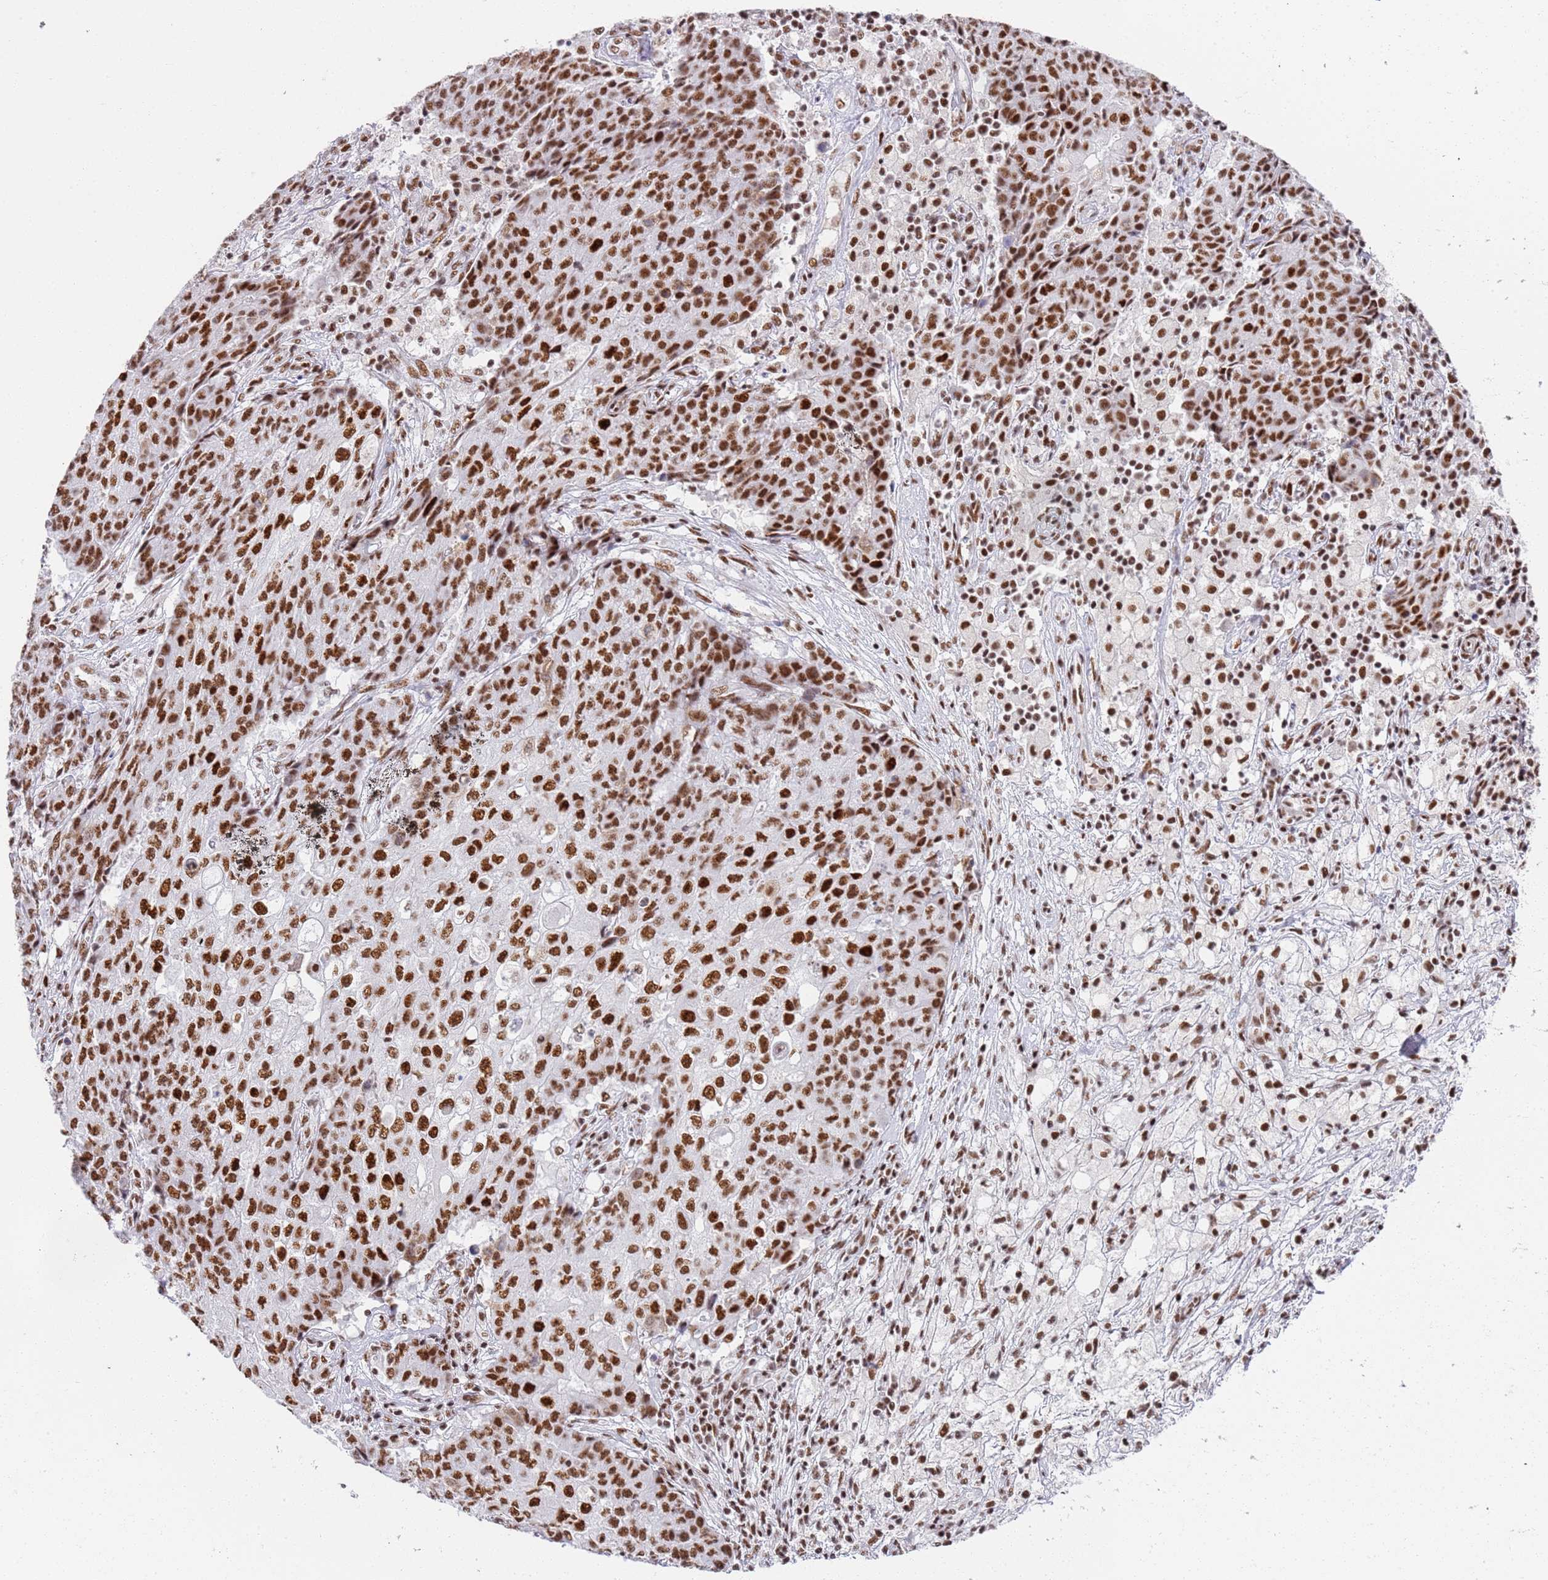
{"staining": {"intensity": "strong", "quantity": ">75%", "location": "nuclear"}, "tissue": "ovarian cancer", "cell_type": "Tumor cells", "image_type": "cancer", "snomed": [{"axis": "morphology", "description": "Carcinoma, endometroid"}, {"axis": "topography", "description": "Ovary"}], "caption": "An immunohistochemistry (IHC) micrograph of tumor tissue is shown. Protein staining in brown labels strong nuclear positivity in ovarian cancer (endometroid carcinoma) within tumor cells. (IHC, brightfield microscopy, high magnification).", "gene": "AKAP8L", "patient": {"sex": "female", "age": 42}}